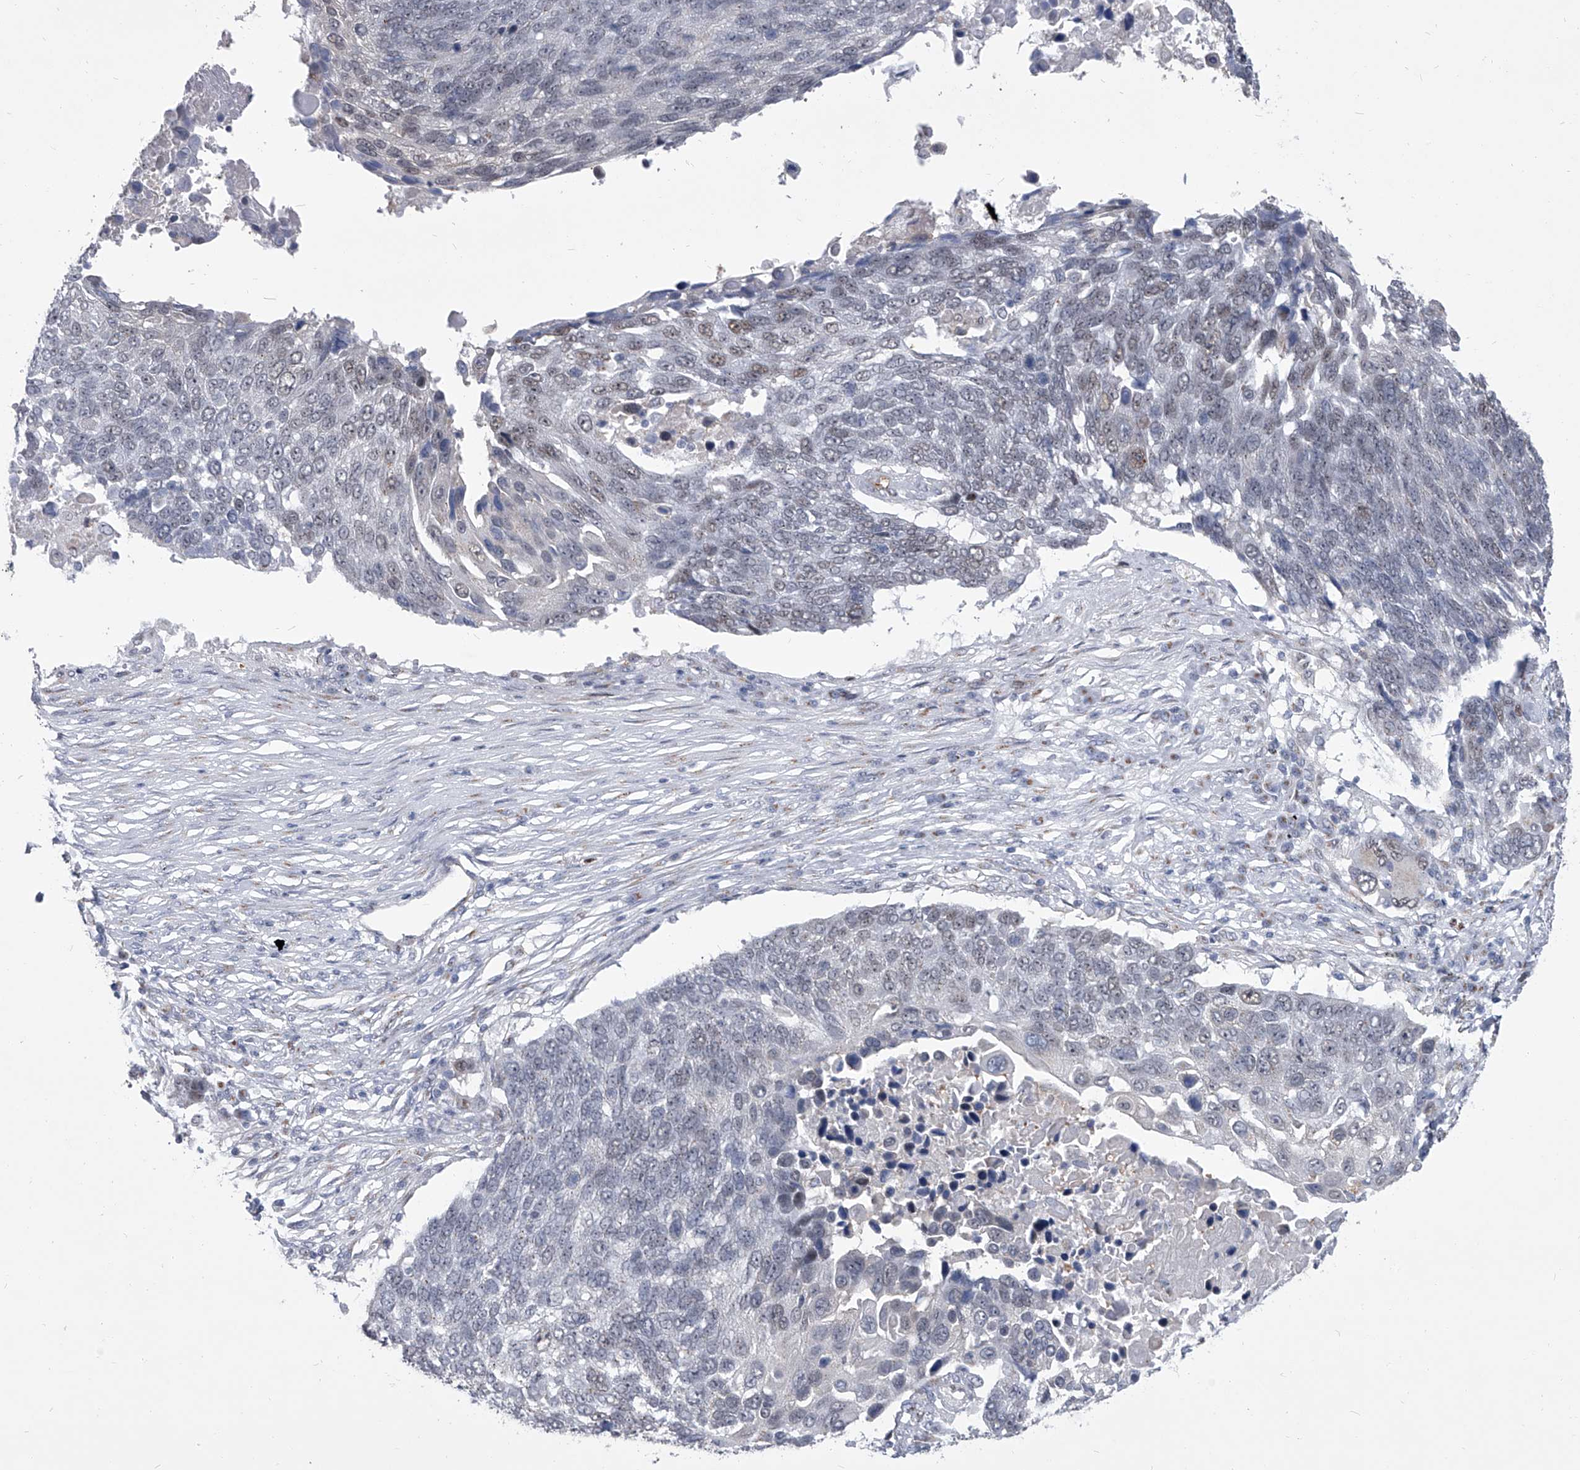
{"staining": {"intensity": "weak", "quantity": "<25%", "location": "nuclear"}, "tissue": "lung cancer", "cell_type": "Tumor cells", "image_type": "cancer", "snomed": [{"axis": "morphology", "description": "Squamous cell carcinoma, NOS"}, {"axis": "topography", "description": "Lung"}], "caption": "A photomicrograph of human lung cancer is negative for staining in tumor cells.", "gene": "EVA1C", "patient": {"sex": "male", "age": 66}}